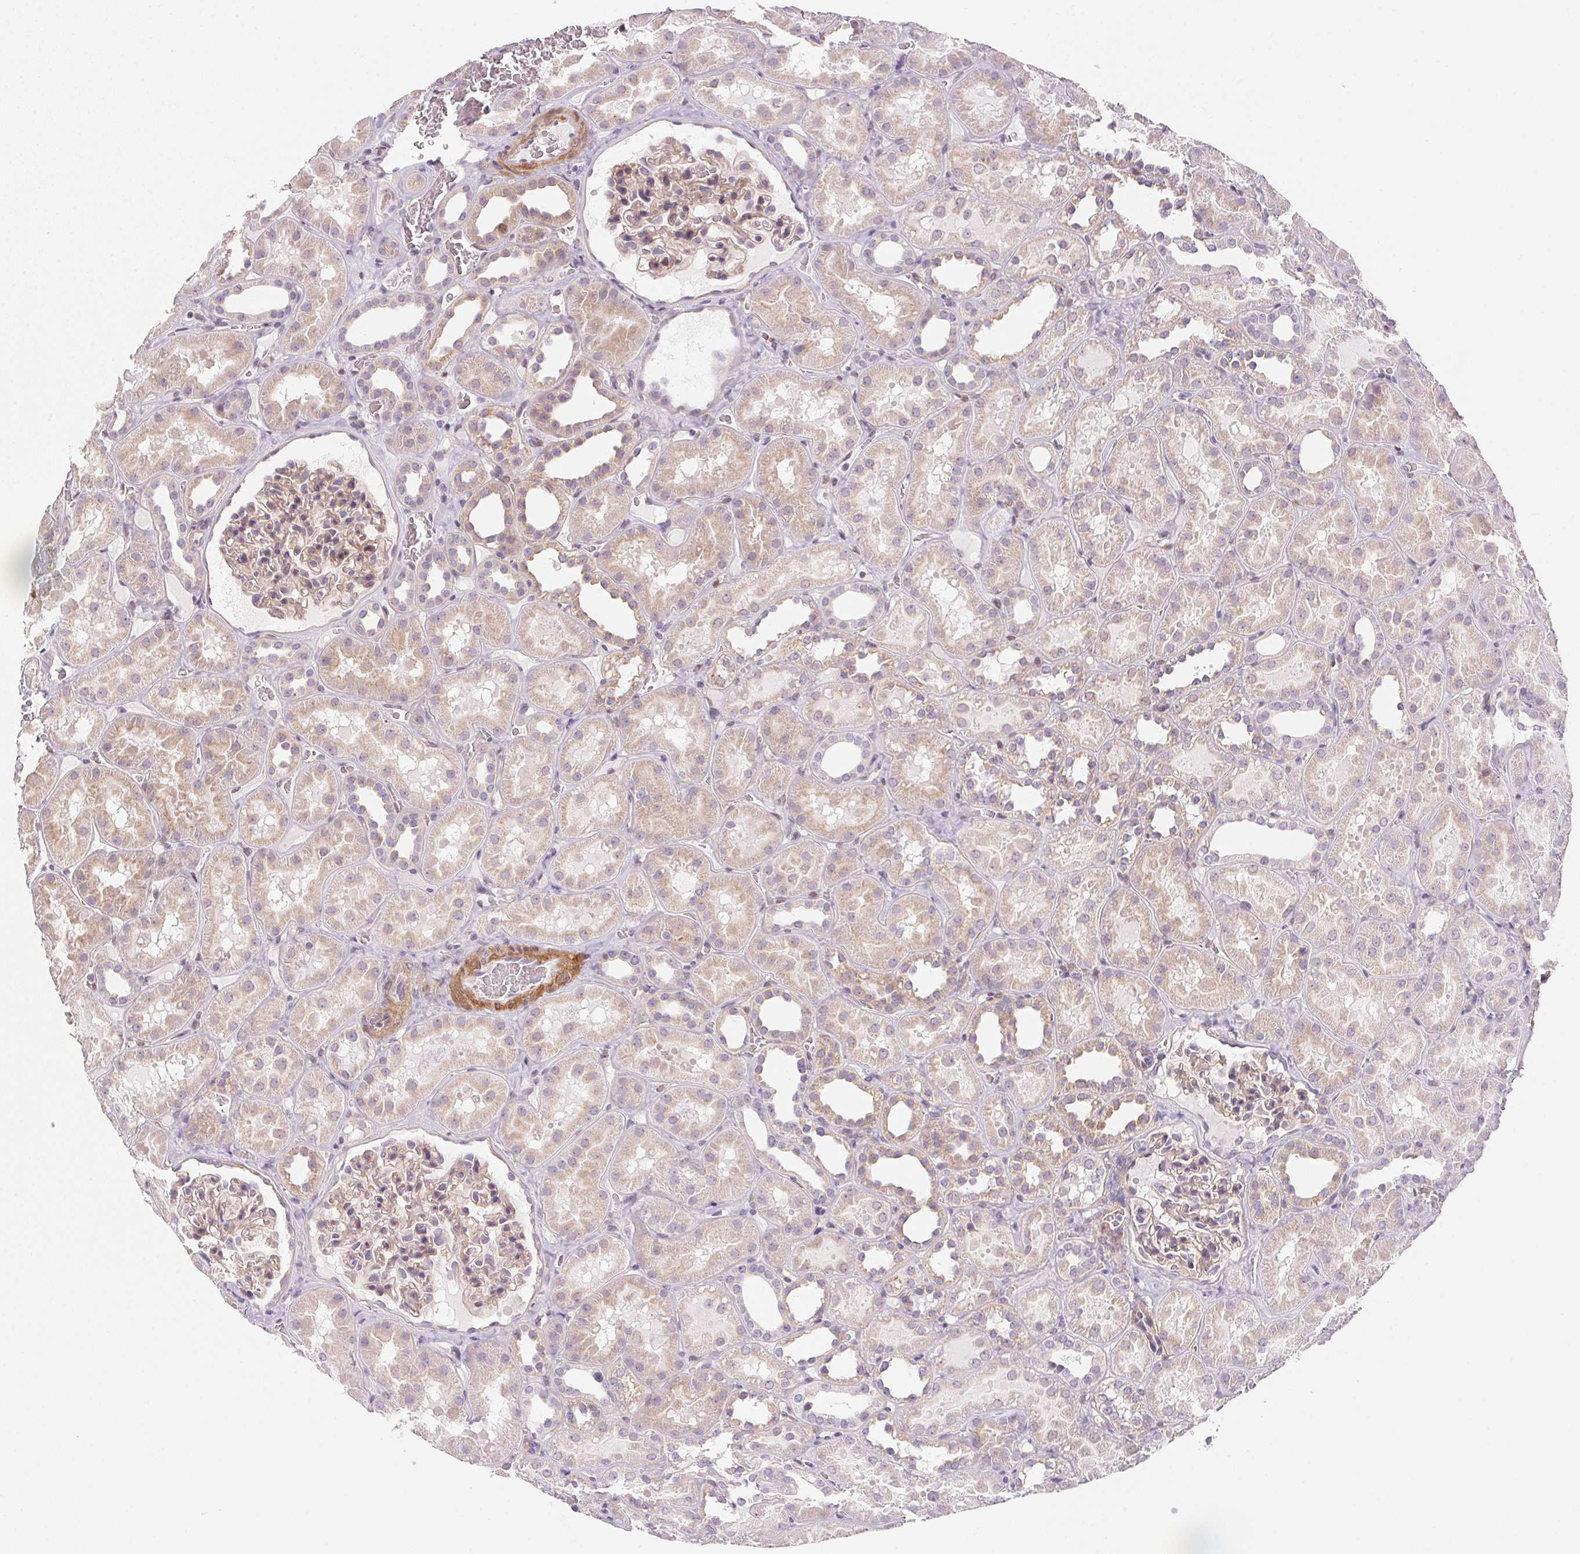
{"staining": {"intensity": "weak", "quantity": "<25%", "location": "cytoplasmic/membranous"}, "tissue": "kidney", "cell_type": "Cells in glomeruli", "image_type": "normal", "snomed": [{"axis": "morphology", "description": "Normal tissue, NOS"}, {"axis": "topography", "description": "Kidney"}], "caption": "A high-resolution photomicrograph shows IHC staining of unremarkable kidney, which reveals no significant expression in cells in glomeruli. The staining was performed using DAB to visualize the protein expression in brown, while the nuclei were stained in blue with hematoxylin (Magnification: 20x).", "gene": "SMTN", "patient": {"sex": "female", "age": 41}}